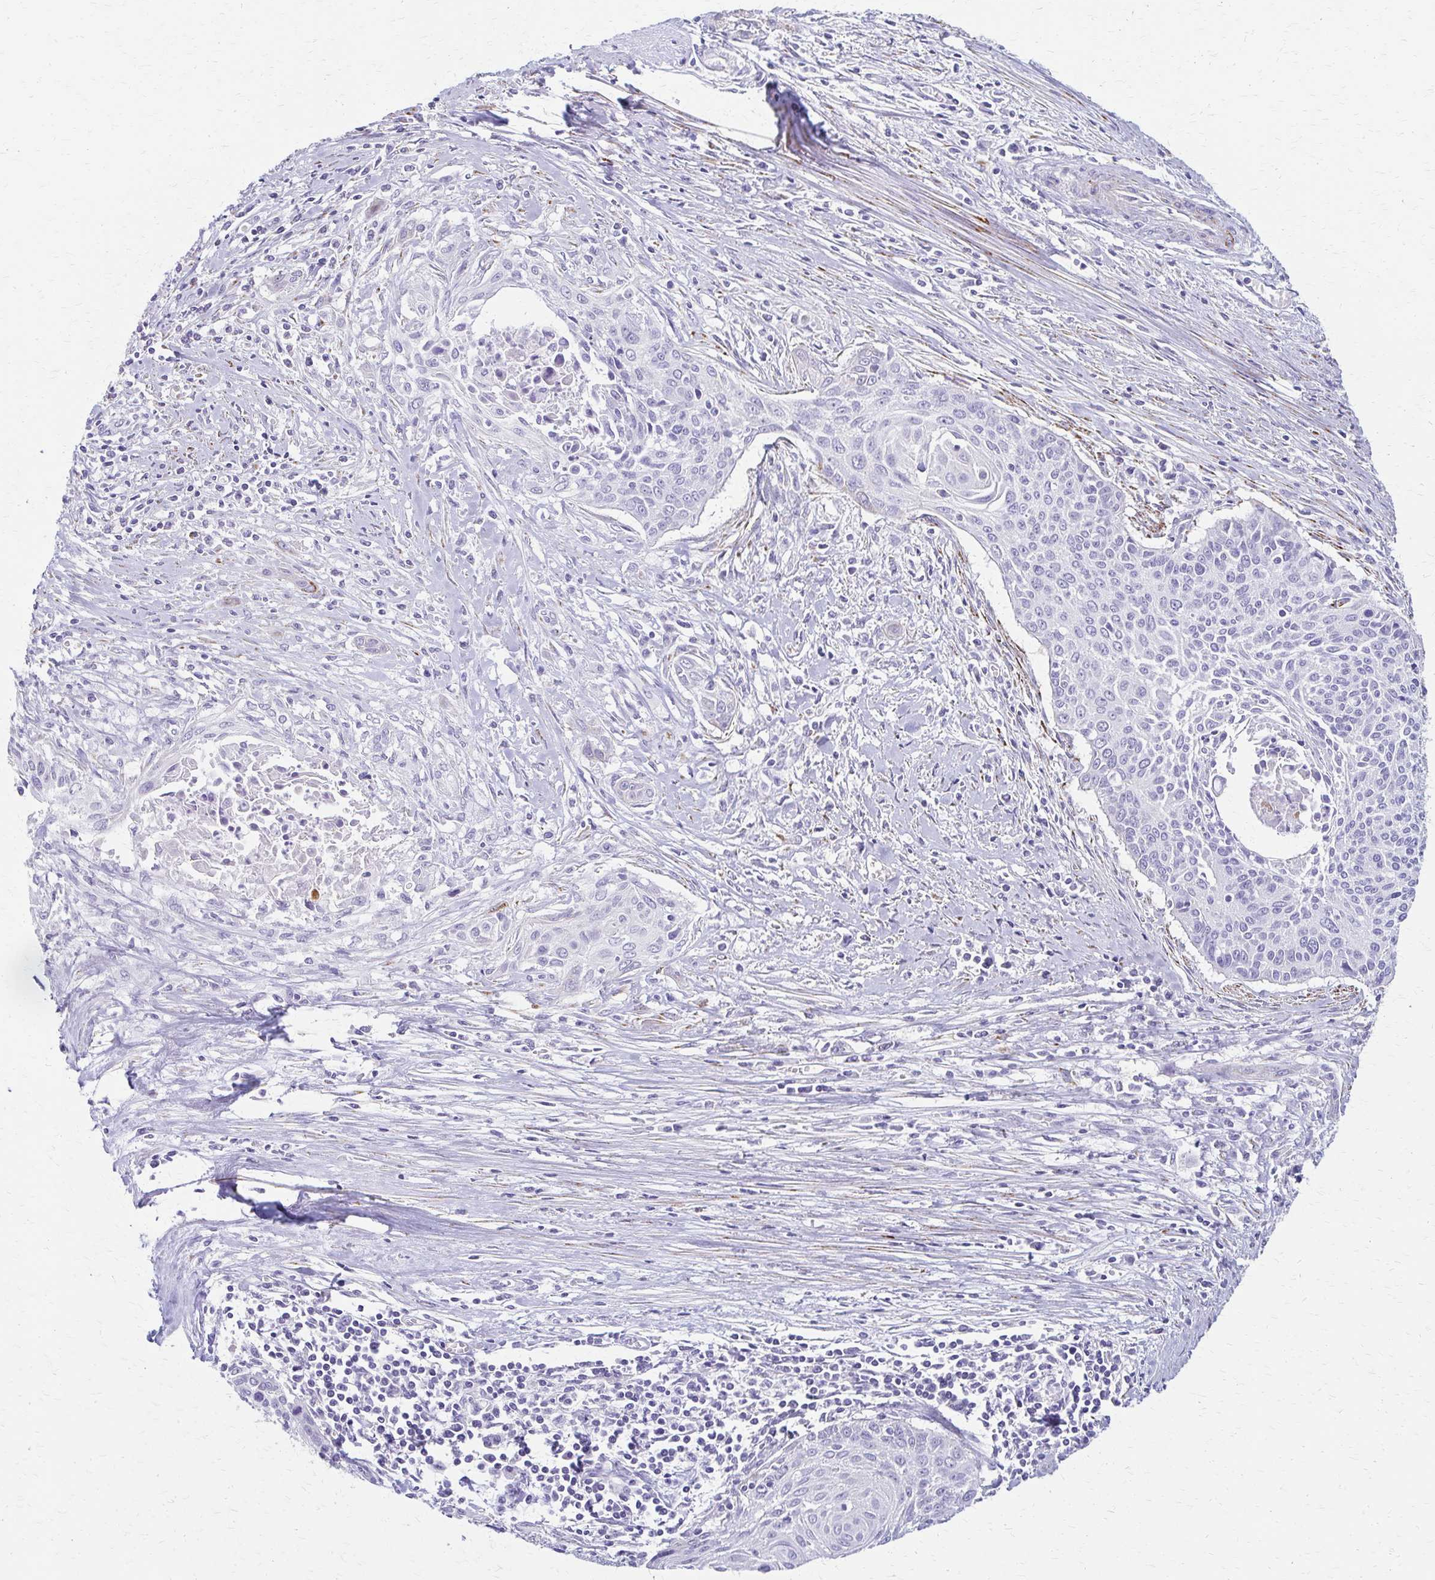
{"staining": {"intensity": "negative", "quantity": "none", "location": "none"}, "tissue": "cervical cancer", "cell_type": "Tumor cells", "image_type": "cancer", "snomed": [{"axis": "morphology", "description": "Squamous cell carcinoma, NOS"}, {"axis": "topography", "description": "Cervix"}], "caption": "Immunohistochemistry photomicrograph of cervical cancer stained for a protein (brown), which demonstrates no staining in tumor cells.", "gene": "ZSCAN5B", "patient": {"sex": "female", "age": 55}}